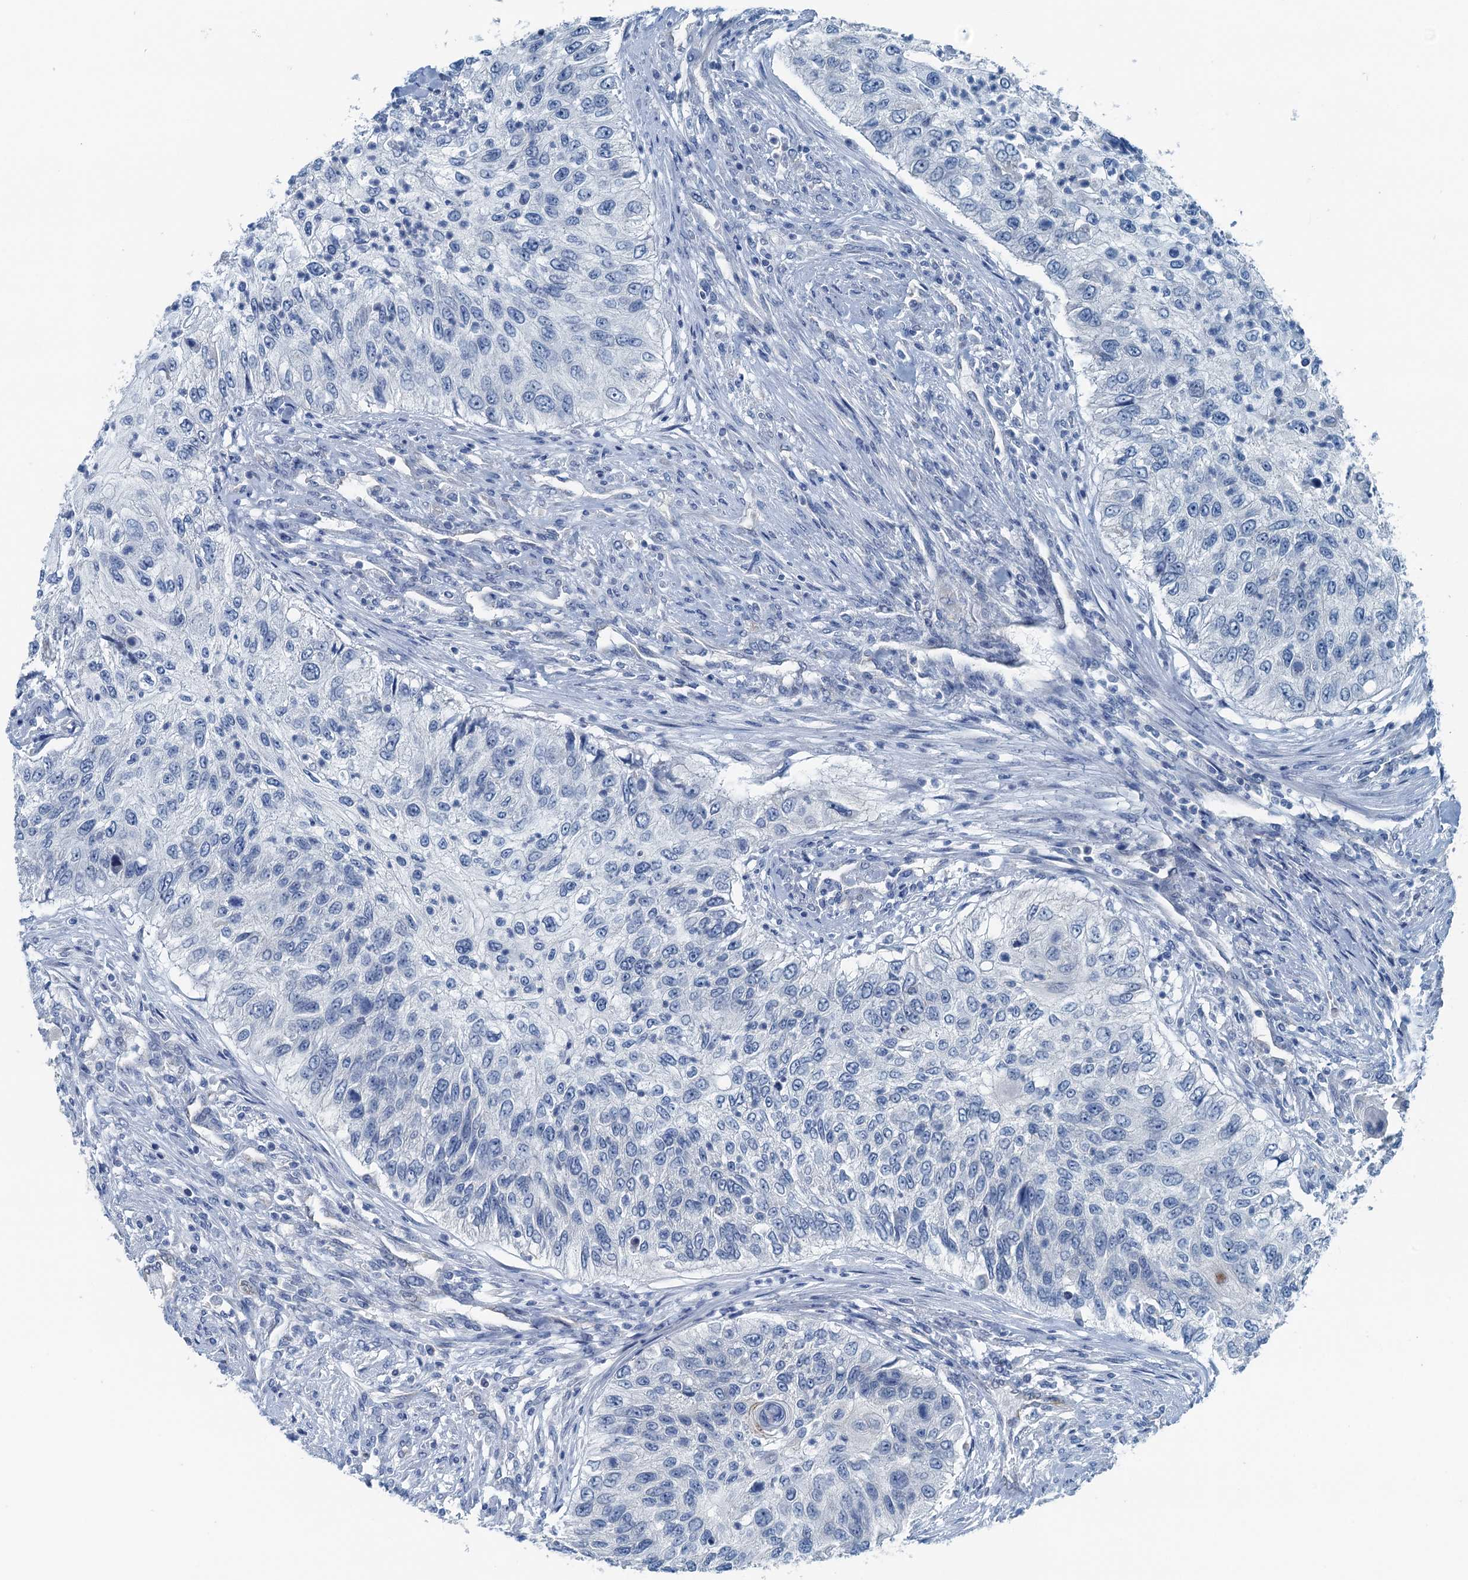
{"staining": {"intensity": "negative", "quantity": "none", "location": "none"}, "tissue": "urothelial cancer", "cell_type": "Tumor cells", "image_type": "cancer", "snomed": [{"axis": "morphology", "description": "Urothelial carcinoma, High grade"}, {"axis": "topography", "description": "Urinary bladder"}], "caption": "DAB immunohistochemical staining of human urothelial cancer displays no significant expression in tumor cells.", "gene": "GFOD2", "patient": {"sex": "female", "age": 60}}